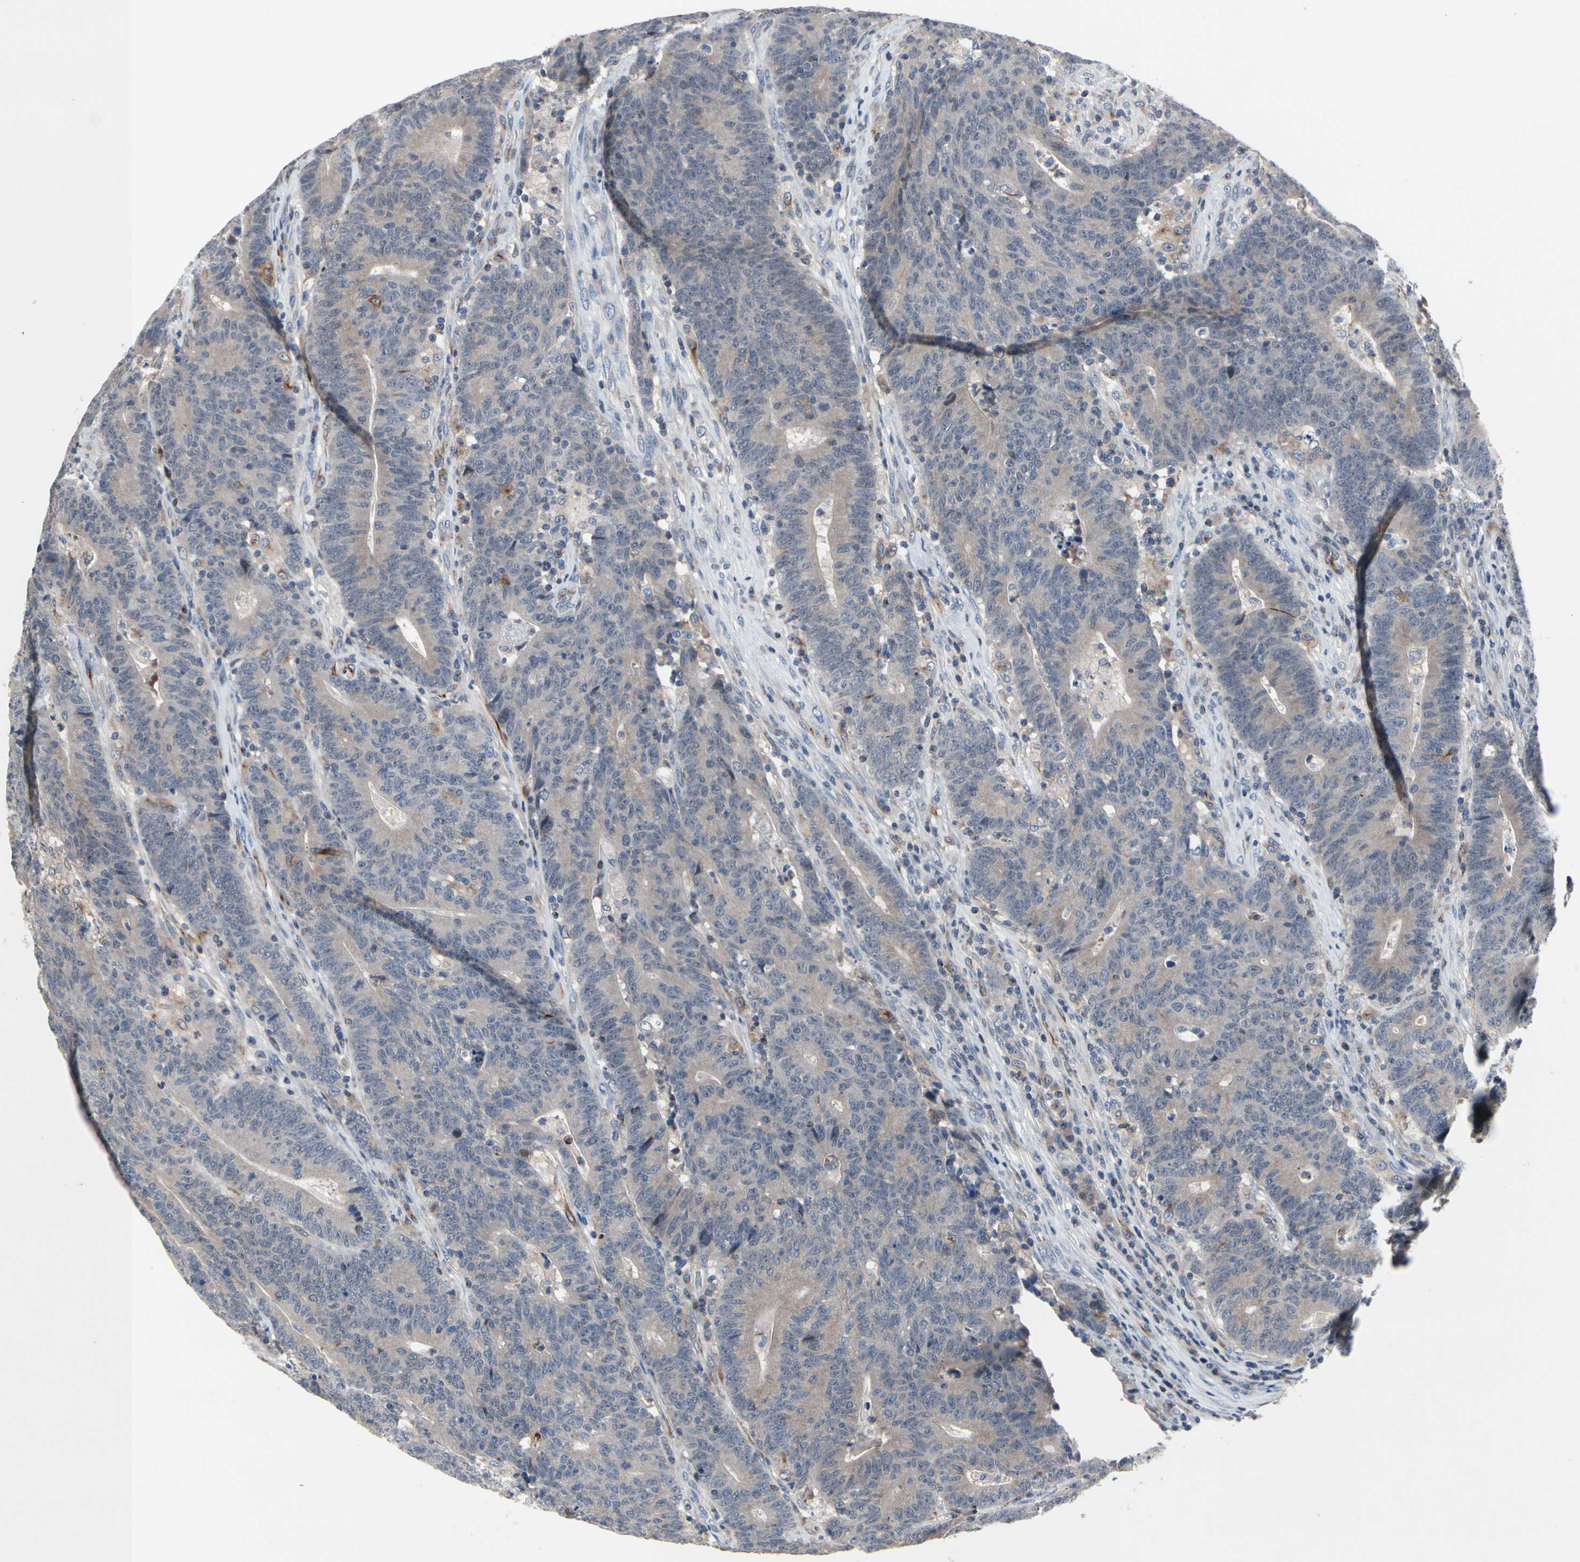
{"staining": {"intensity": "weak", "quantity": "25%-75%", "location": "cytoplasmic/membranous"}, "tissue": "colorectal cancer", "cell_type": "Tumor cells", "image_type": "cancer", "snomed": [{"axis": "morphology", "description": "Normal tissue, NOS"}, {"axis": "morphology", "description": "Adenocarcinoma, NOS"}, {"axis": "topography", "description": "Colon"}], "caption": "Immunohistochemistry staining of colorectal cancer (adenocarcinoma), which displays low levels of weak cytoplasmic/membranous positivity in about 25%-75% of tumor cells indicating weak cytoplasmic/membranous protein expression. The staining was performed using DAB (brown) for protein detection and nuclei were counterstained in hematoxylin (blue).", "gene": "MUTYH", "patient": {"sex": "female", "age": 75}}